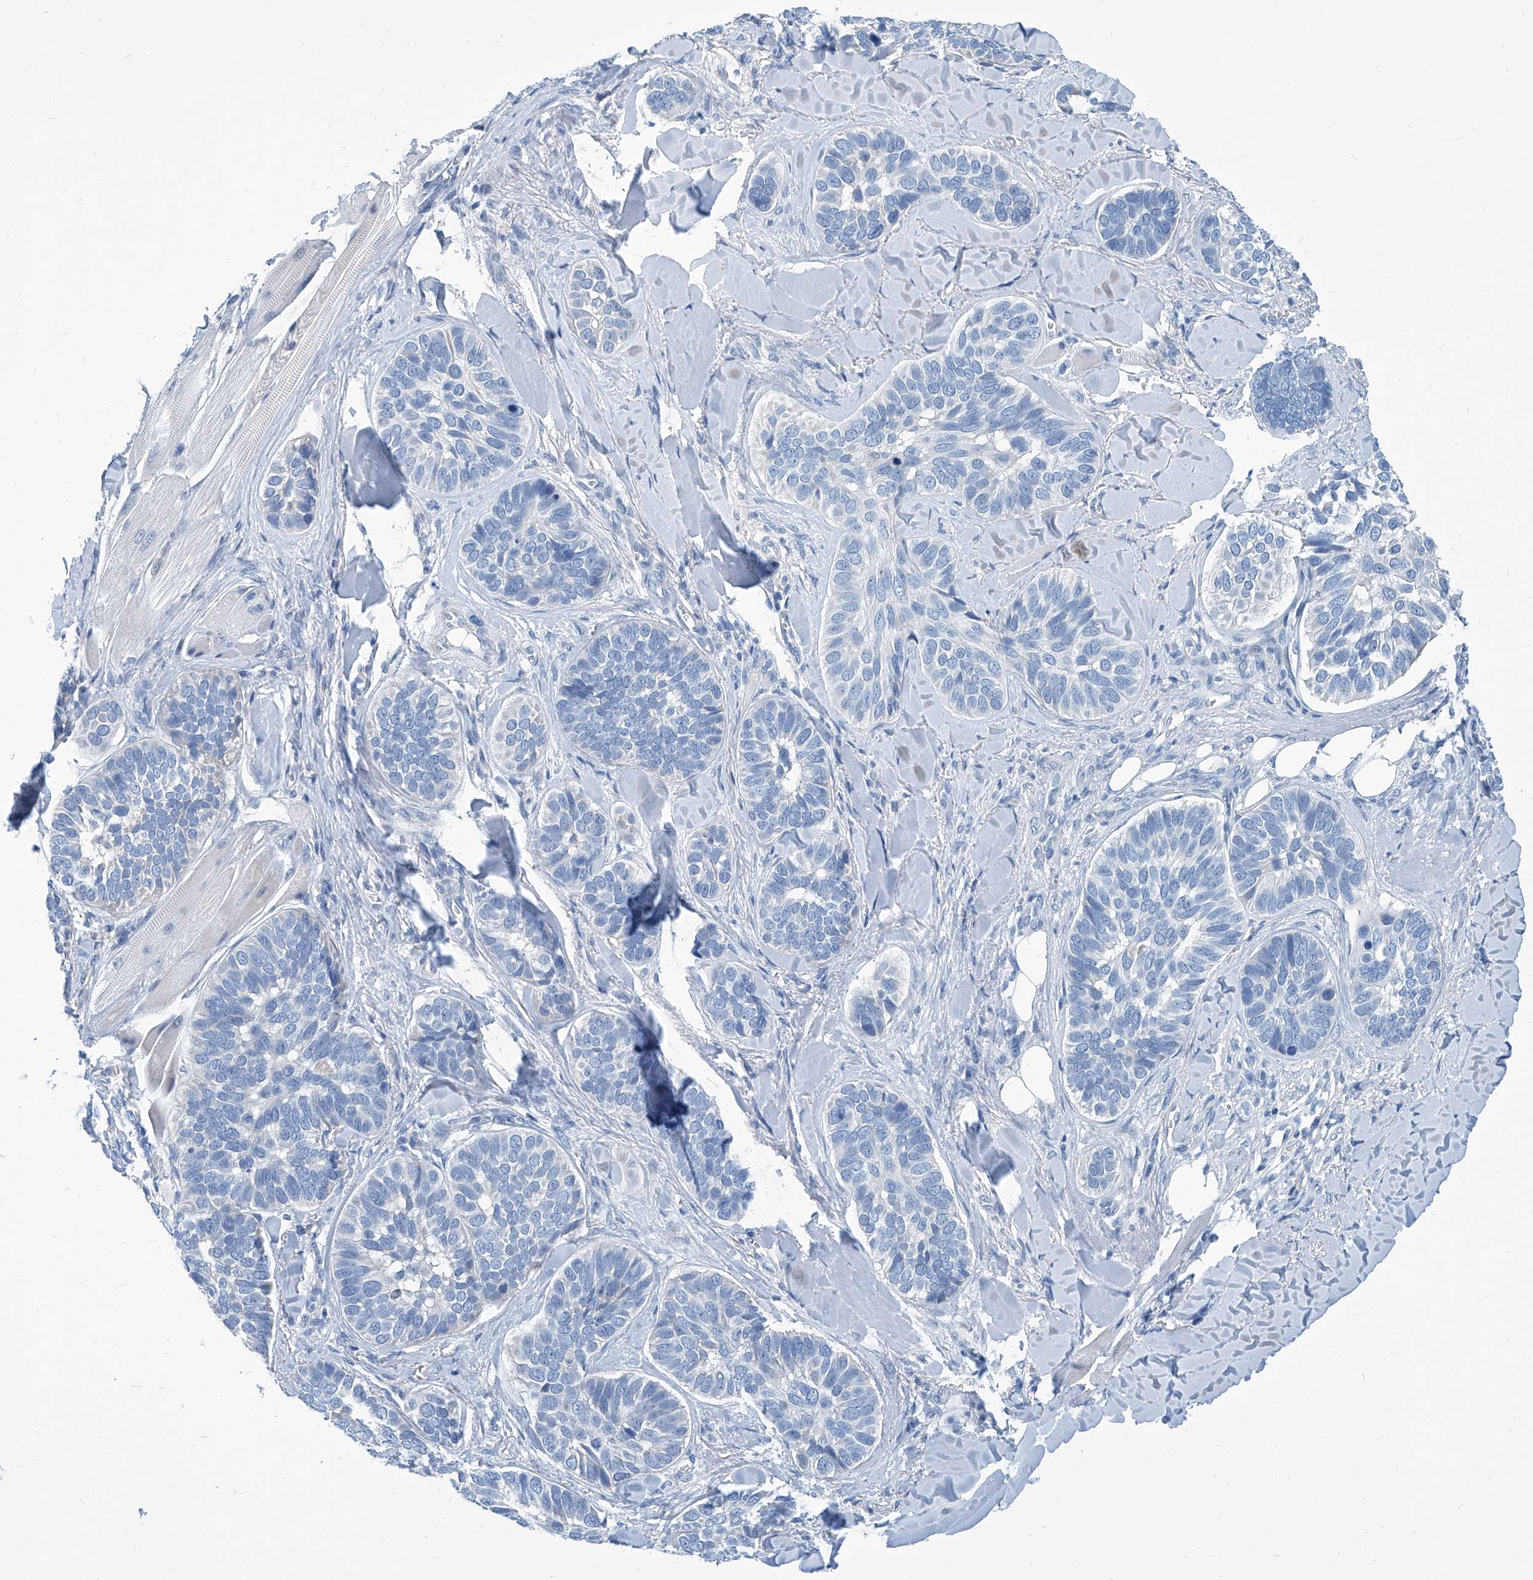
{"staining": {"intensity": "negative", "quantity": "none", "location": "none"}, "tissue": "skin cancer", "cell_type": "Tumor cells", "image_type": "cancer", "snomed": [{"axis": "morphology", "description": "Basal cell carcinoma"}, {"axis": "topography", "description": "Skin"}], "caption": "Immunohistochemistry histopathology image of neoplastic tissue: skin cancer (basal cell carcinoma) stained with DAB (3,3'-diaminobenzidine) displays no significant protein staining in tumor cells. The staining is performed using DAB (3,3'-diaminobenzidine) brown chromogen with nuclei counter-stained in using hematoxylin.", "gene": "ZNF519", "patient": {"sex": "male", "age": 62}}